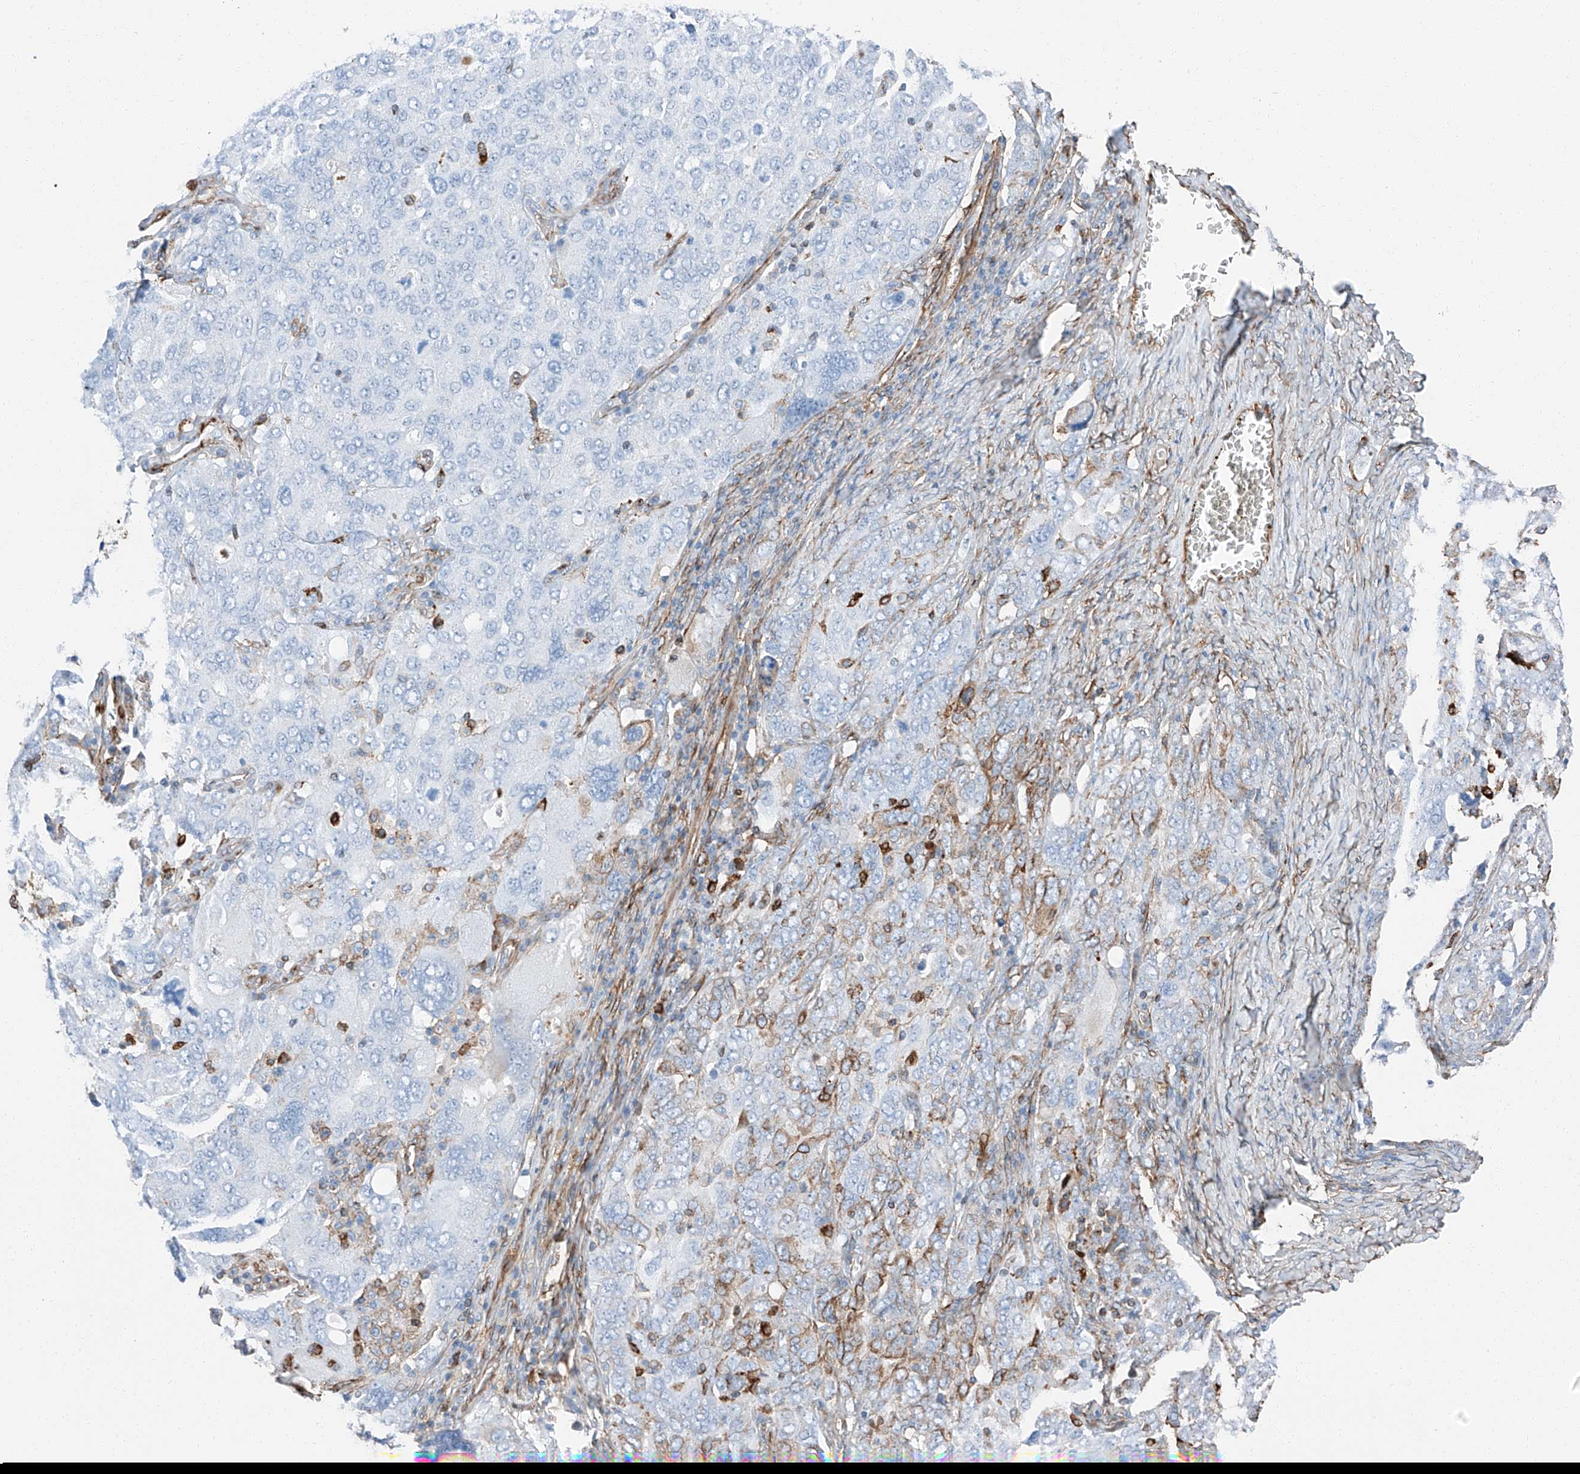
{"staining": {"intensity": "negative", "quantity": "none", "location": "none"}, "tissue": "ovarian cancer", "cell_type": "Tumor cells", "image_type": "cancer", "snomed": [{"axis": "morphology", "description": "Carcinoma, endometroid"}, {"axis": "topography", "description": "Ovary"}], "caption": "Immunohistochemical staining of human ovarian endometroid carcinoma demonstrates no significant staining in tumor cells.", "gene": "ZNF804A", "patient": {"sex": "female", "age": 62}}